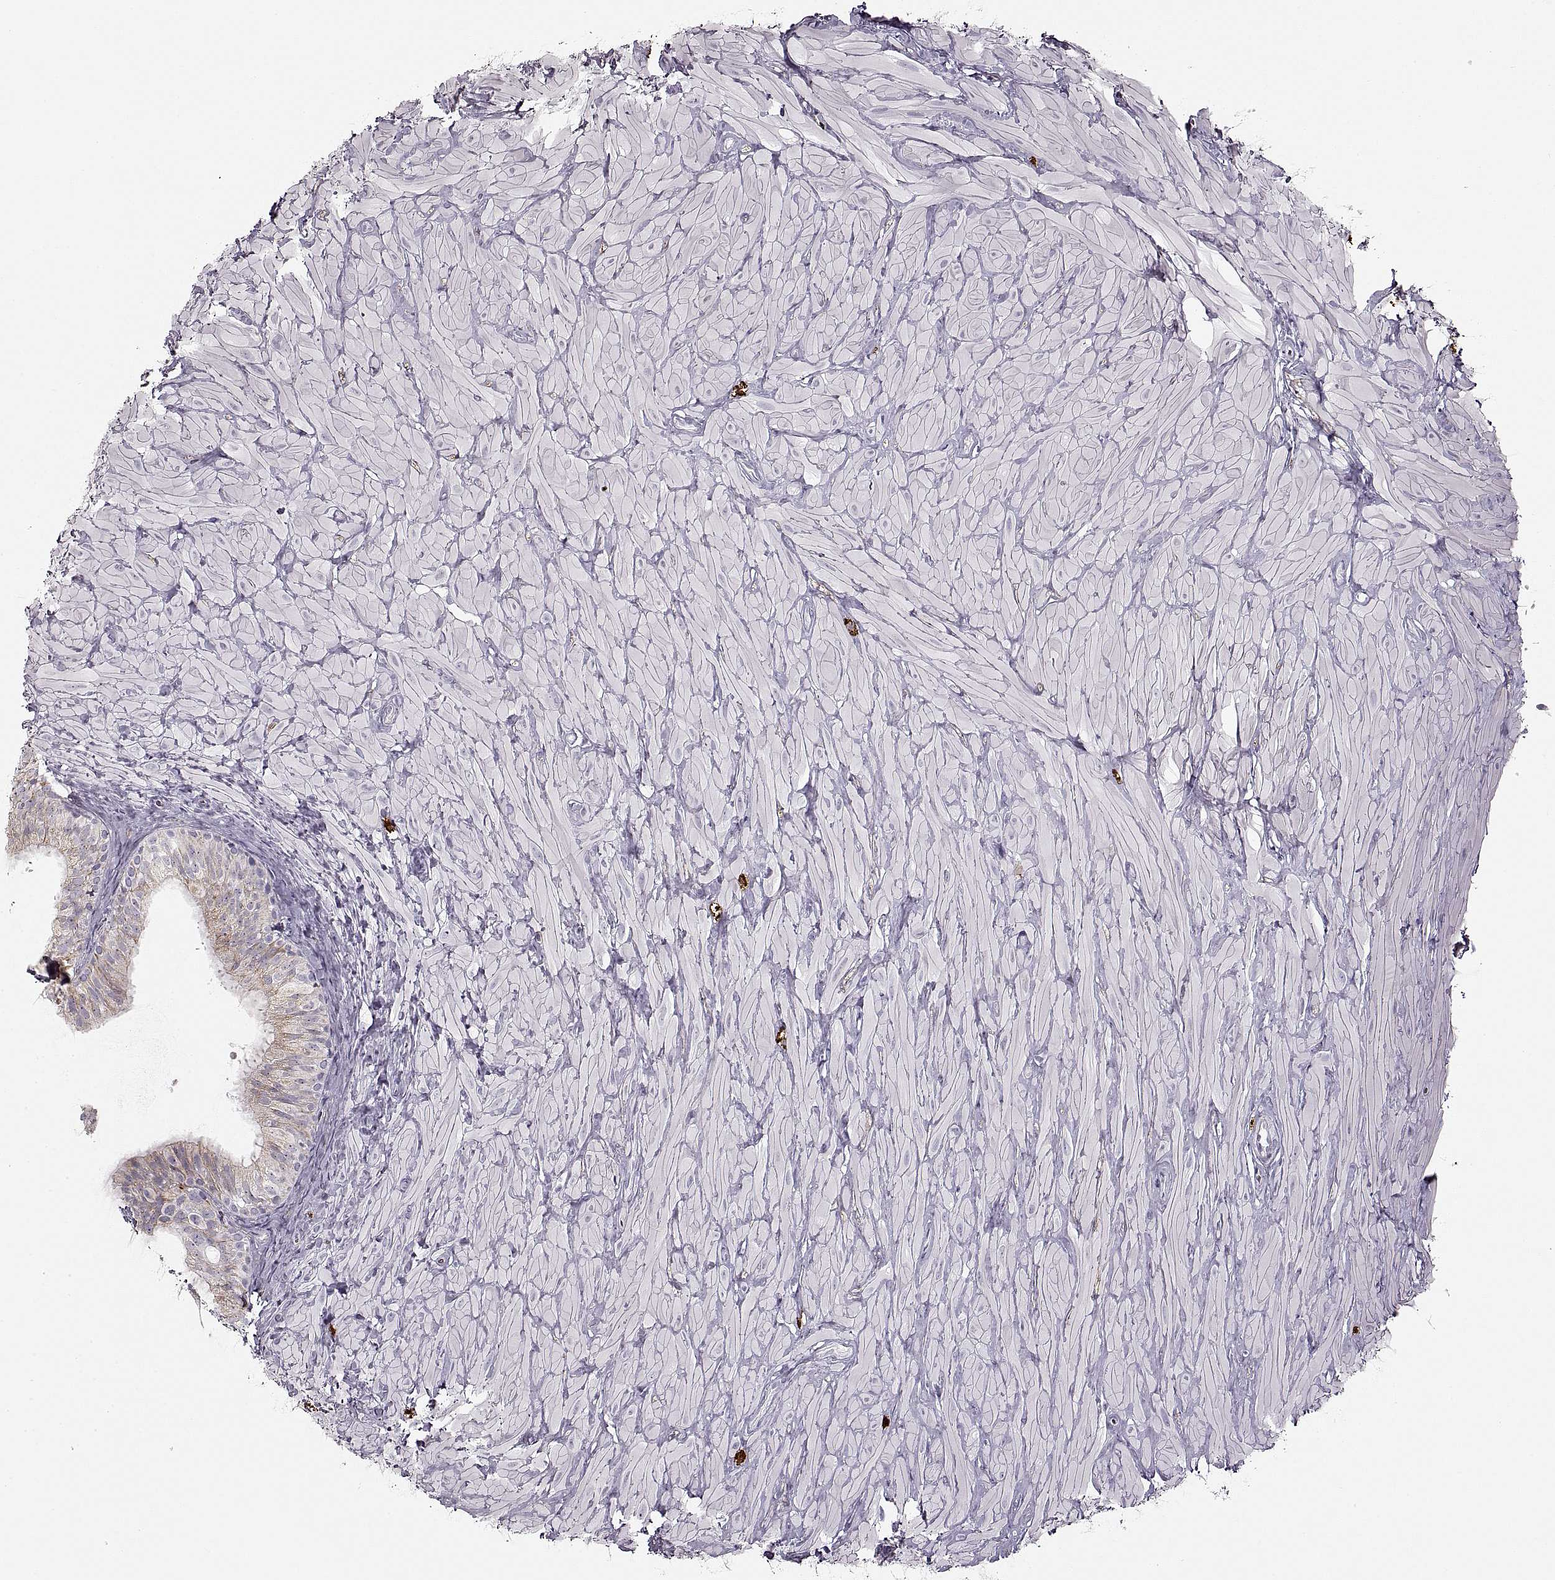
{"staining": {"intensity": "weak", "quantity": "<25%", "location": "cytoplasmic/membranous"}, "tissue": "epididymis", "cell_type": "Glandular cells", "image_type": "normal", "snomed": [{"axis": "morphology", "description": "Normal tissue, NOS"}, {"axis": "topography", "description": "Epididymis"}, {"axis": "topography", "description": "Vas deferens"}], "caption": "Immunohistochemistry (IHC) photomicrograph of unremarkable epididymis stained for a protein (brown), which displays no staining in glandular cells.", "gene": "CNTN1", "patient": {"sex": "male", "age": 23}}